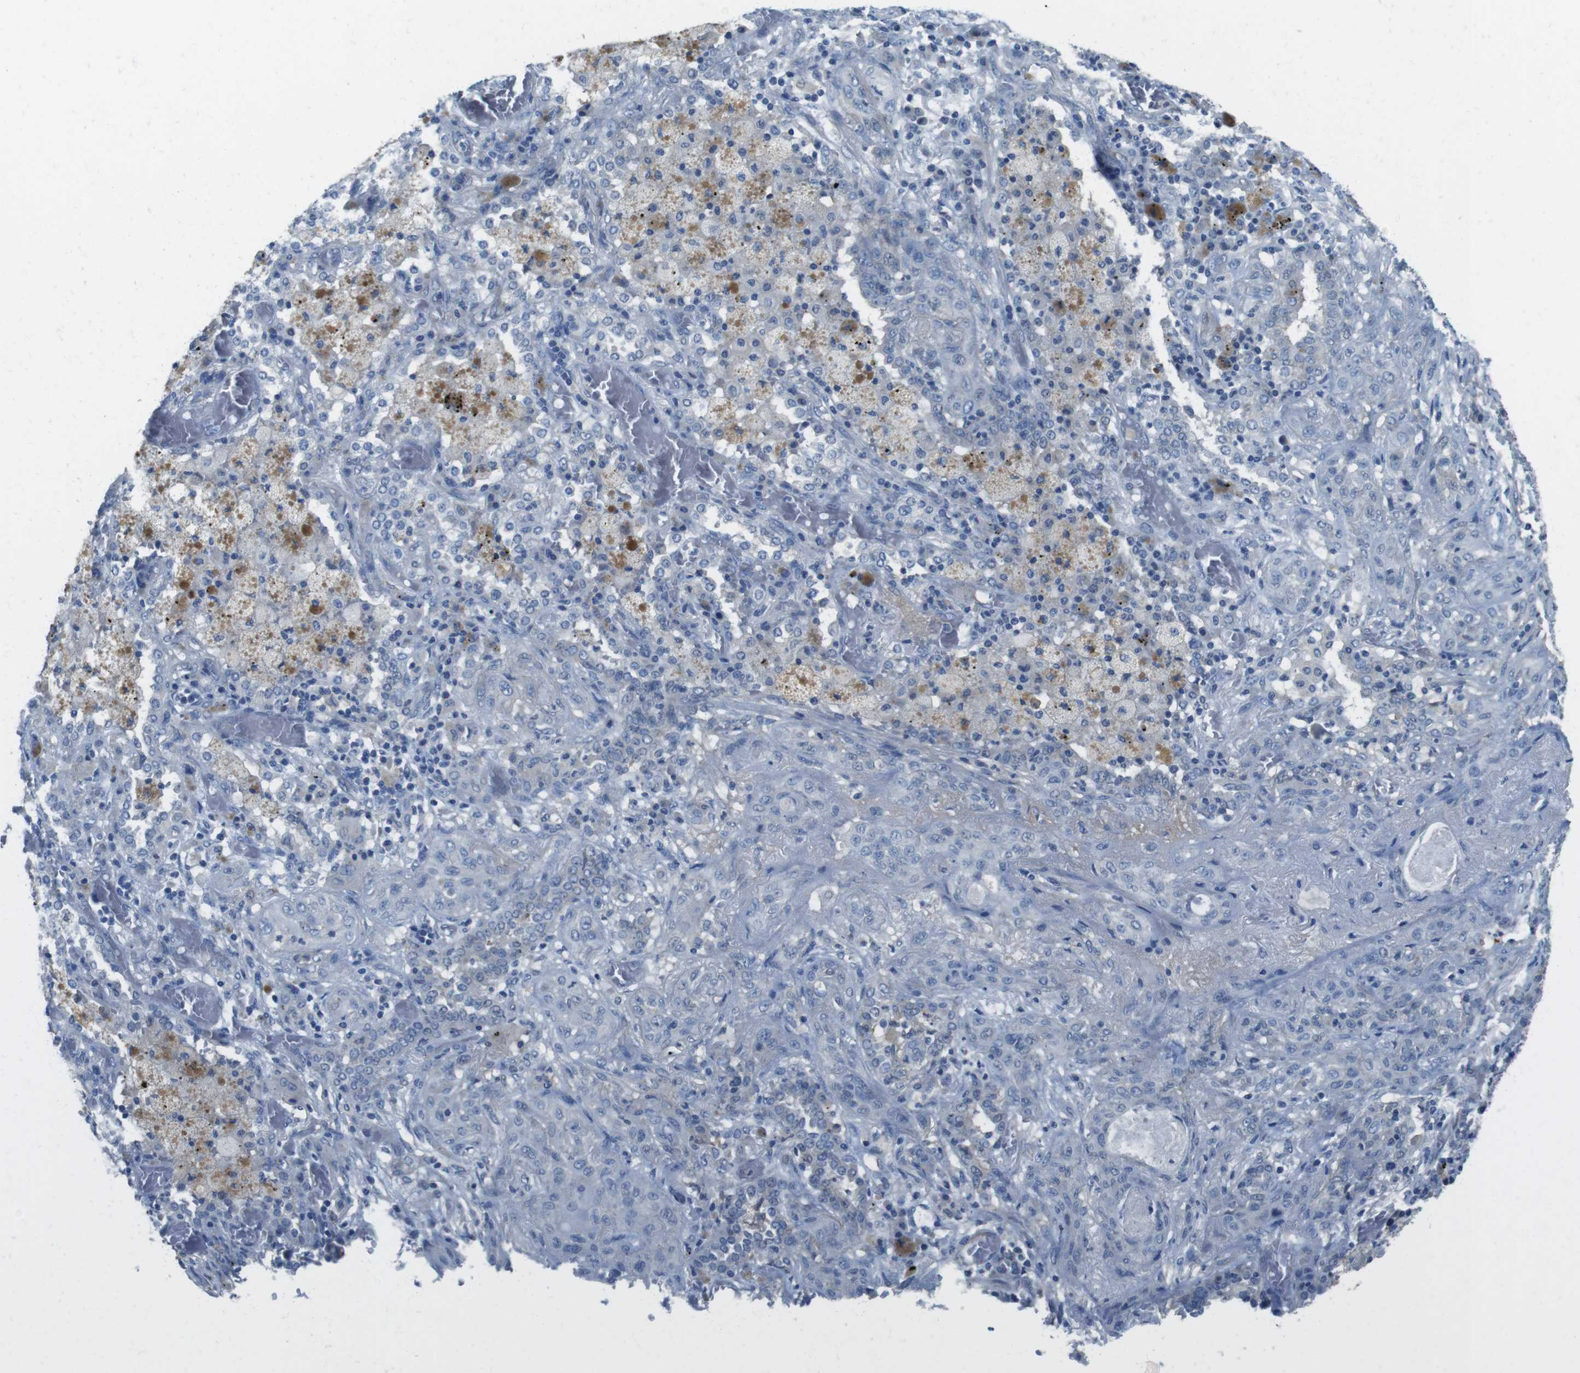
{"staining": {"intensity": "negative", "quantity": "none", "location": "none"}, "tissue": "lung cancer", "cell_type": "Tumor cells", "image_type": "cancer", "snomed": [{"axis": "morphology", "description": "Squamous cell carcinoma, NOS"}, {"axis": "topography", "description": "Lung"}], "caption": "A histopathology image of human lung cancer (squamous cell carcinoma) is negative for staining in tumor cells. (DAB (3,3'-diaminobenzidine) immunohistochemistry (IHC) with hematoxylin counter stain).", "gene": "CYP2C8", "patient": {"sex": "female", "age": 47}}